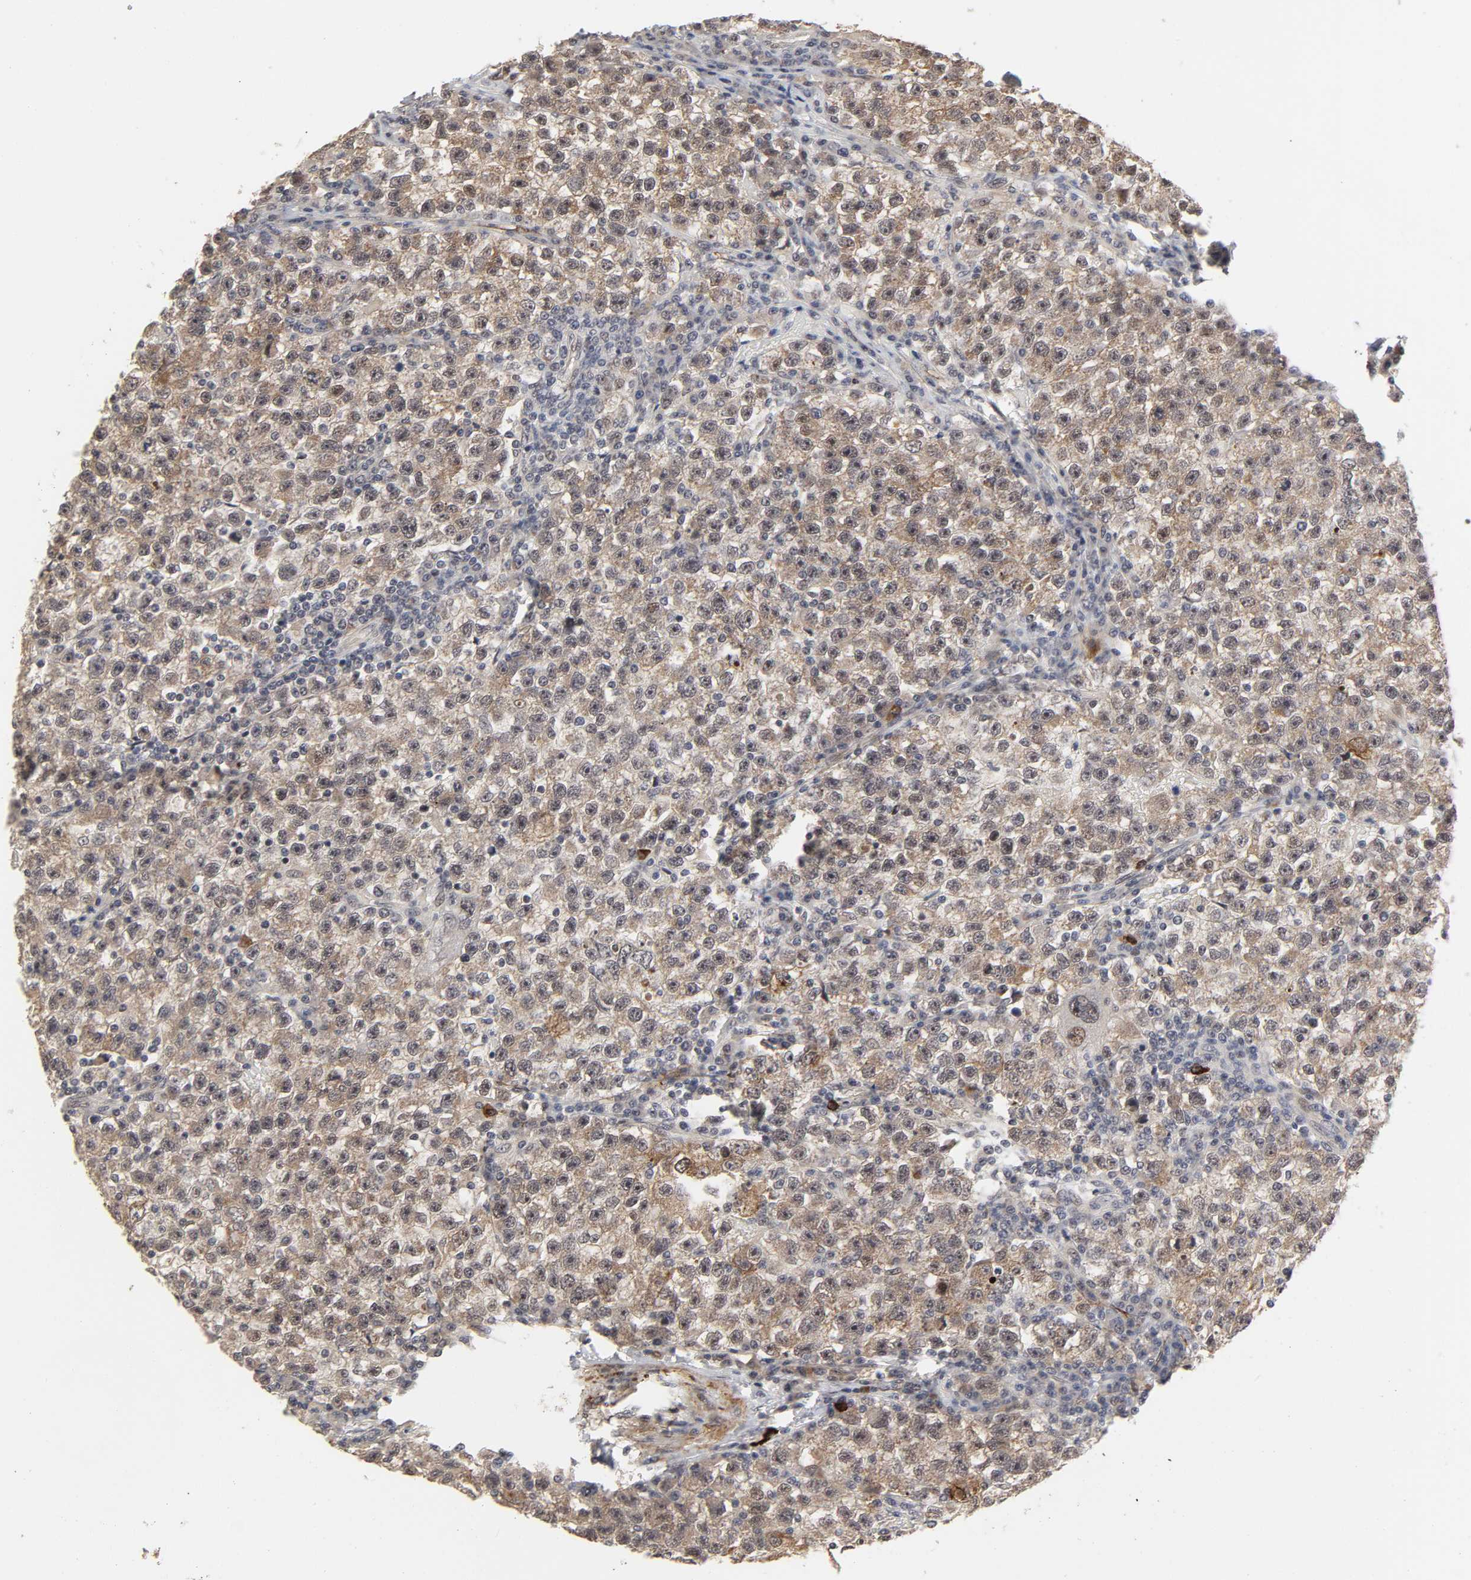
{"staining": {"intensity": "weak", "quantity": ">75%", "location": "cytoplasmic/membranous"}, "tissue": "testis cancer", "cell_type": "Tumor cells", "image_type": "cancer", "snomed": [{"axis": "morphology", "description": "Seminoma, NOS"}, {"axis": "topography", "description": "Testis"}], "caption": "Testis cancer was stained to show a protein in brown. There is low levels of weak cytoplasmic/membranous staining in about >75% of tumor cells.", "gene": "ZKSCAN8", "patient": {"sex": "male", "age": 22}}